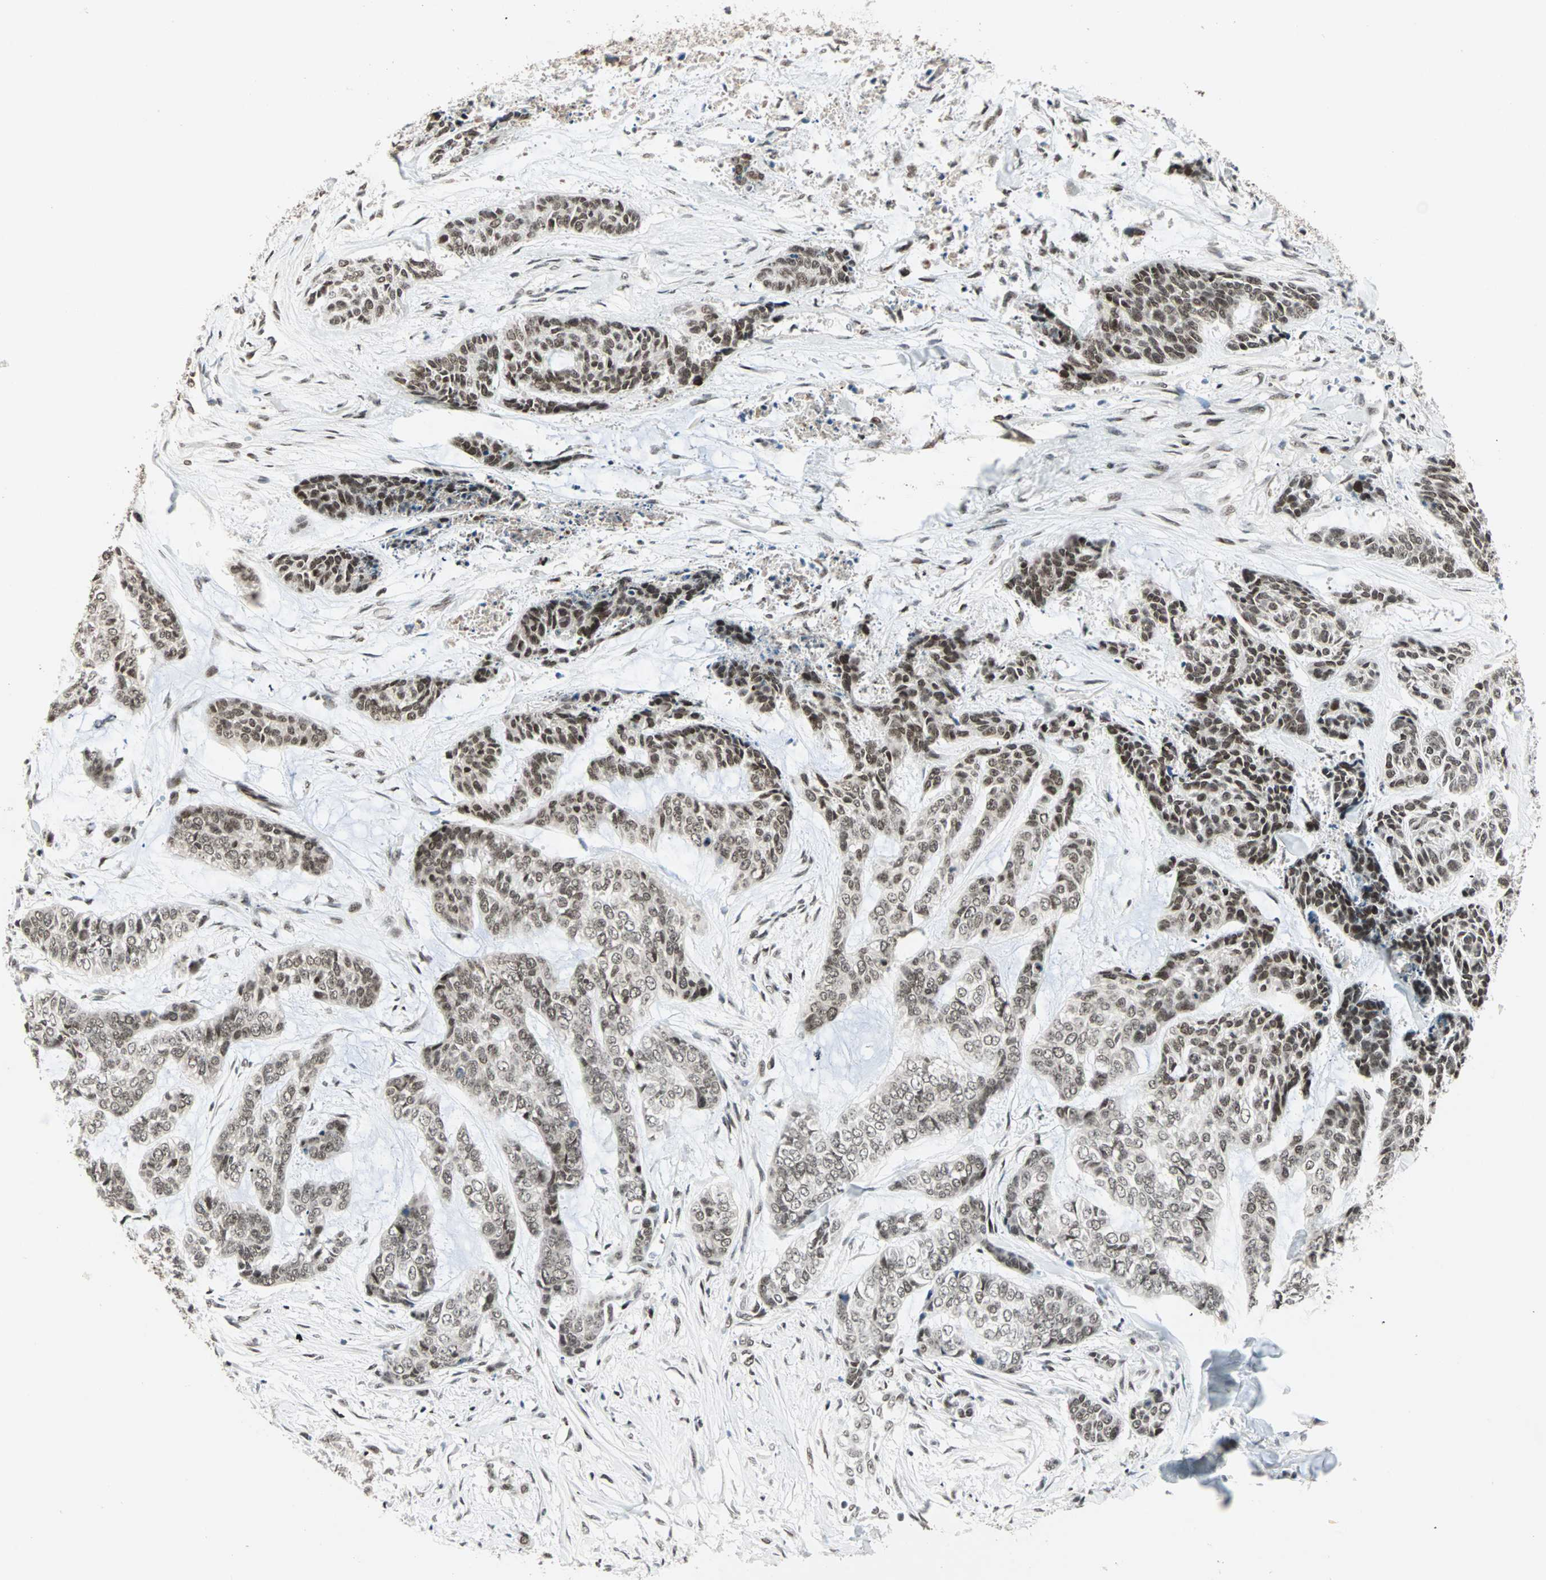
{"staining": {"intensity": "strong", "quantity": ">75%", "location": "nuclear"}, "tissue": "skin cancer", "cell_type": "Tumor cells", "image_type": "cancer", "snomed": [{"axis": "morphology", "description": "Basal cell carcinoma"}, {"axis": "topography", "description": "Skin"}], "caption": "Immunohistochemistry (IHC) image of neoplastic tissue: human skin basal cell carcinoma stained using immunohistochemistry (IHC) reveals high levels of strong protein expression localized specifically in the nuclear of tumor cells, appearing as a nuclear brown color.", "gene": "BLM", "patient": {"sex": "female", "age": 64}}